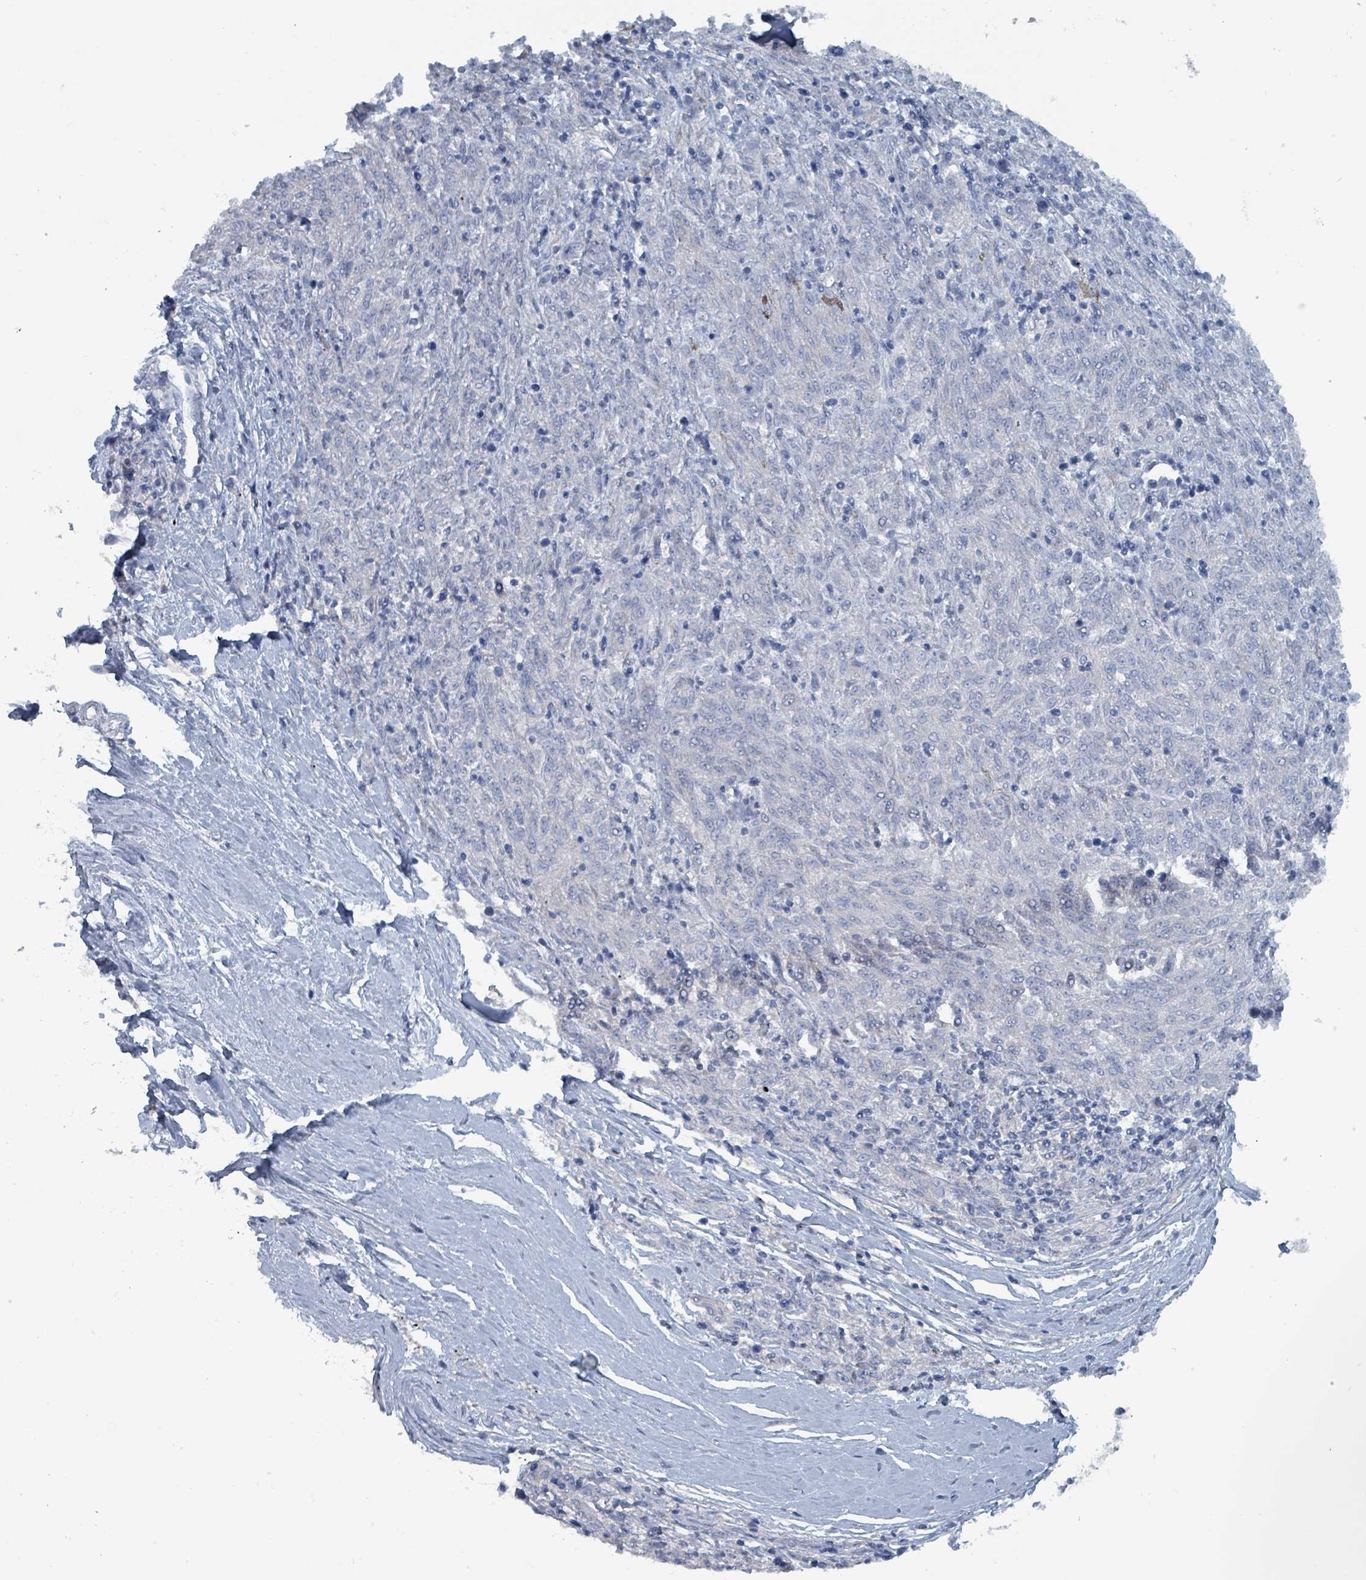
{"staining": {"intensity": "negative", "quantity": "none", "location": "none"}, "tissue": "melanoma", "cell_type": "Tumor cells", "image_type": "cancer", "snomed": [{"axis": "morphology", "description": "Malignant melanoma, NOS"}, {"axis": "topography", "description": "Skin"}], "caption": "IHC histopathology image of human malignant melanoma stained for a protein (brown), which shows no positivity in tumor cells.", "gene": "TAAR5", "patient": {"sex": "female", "age": 72}}